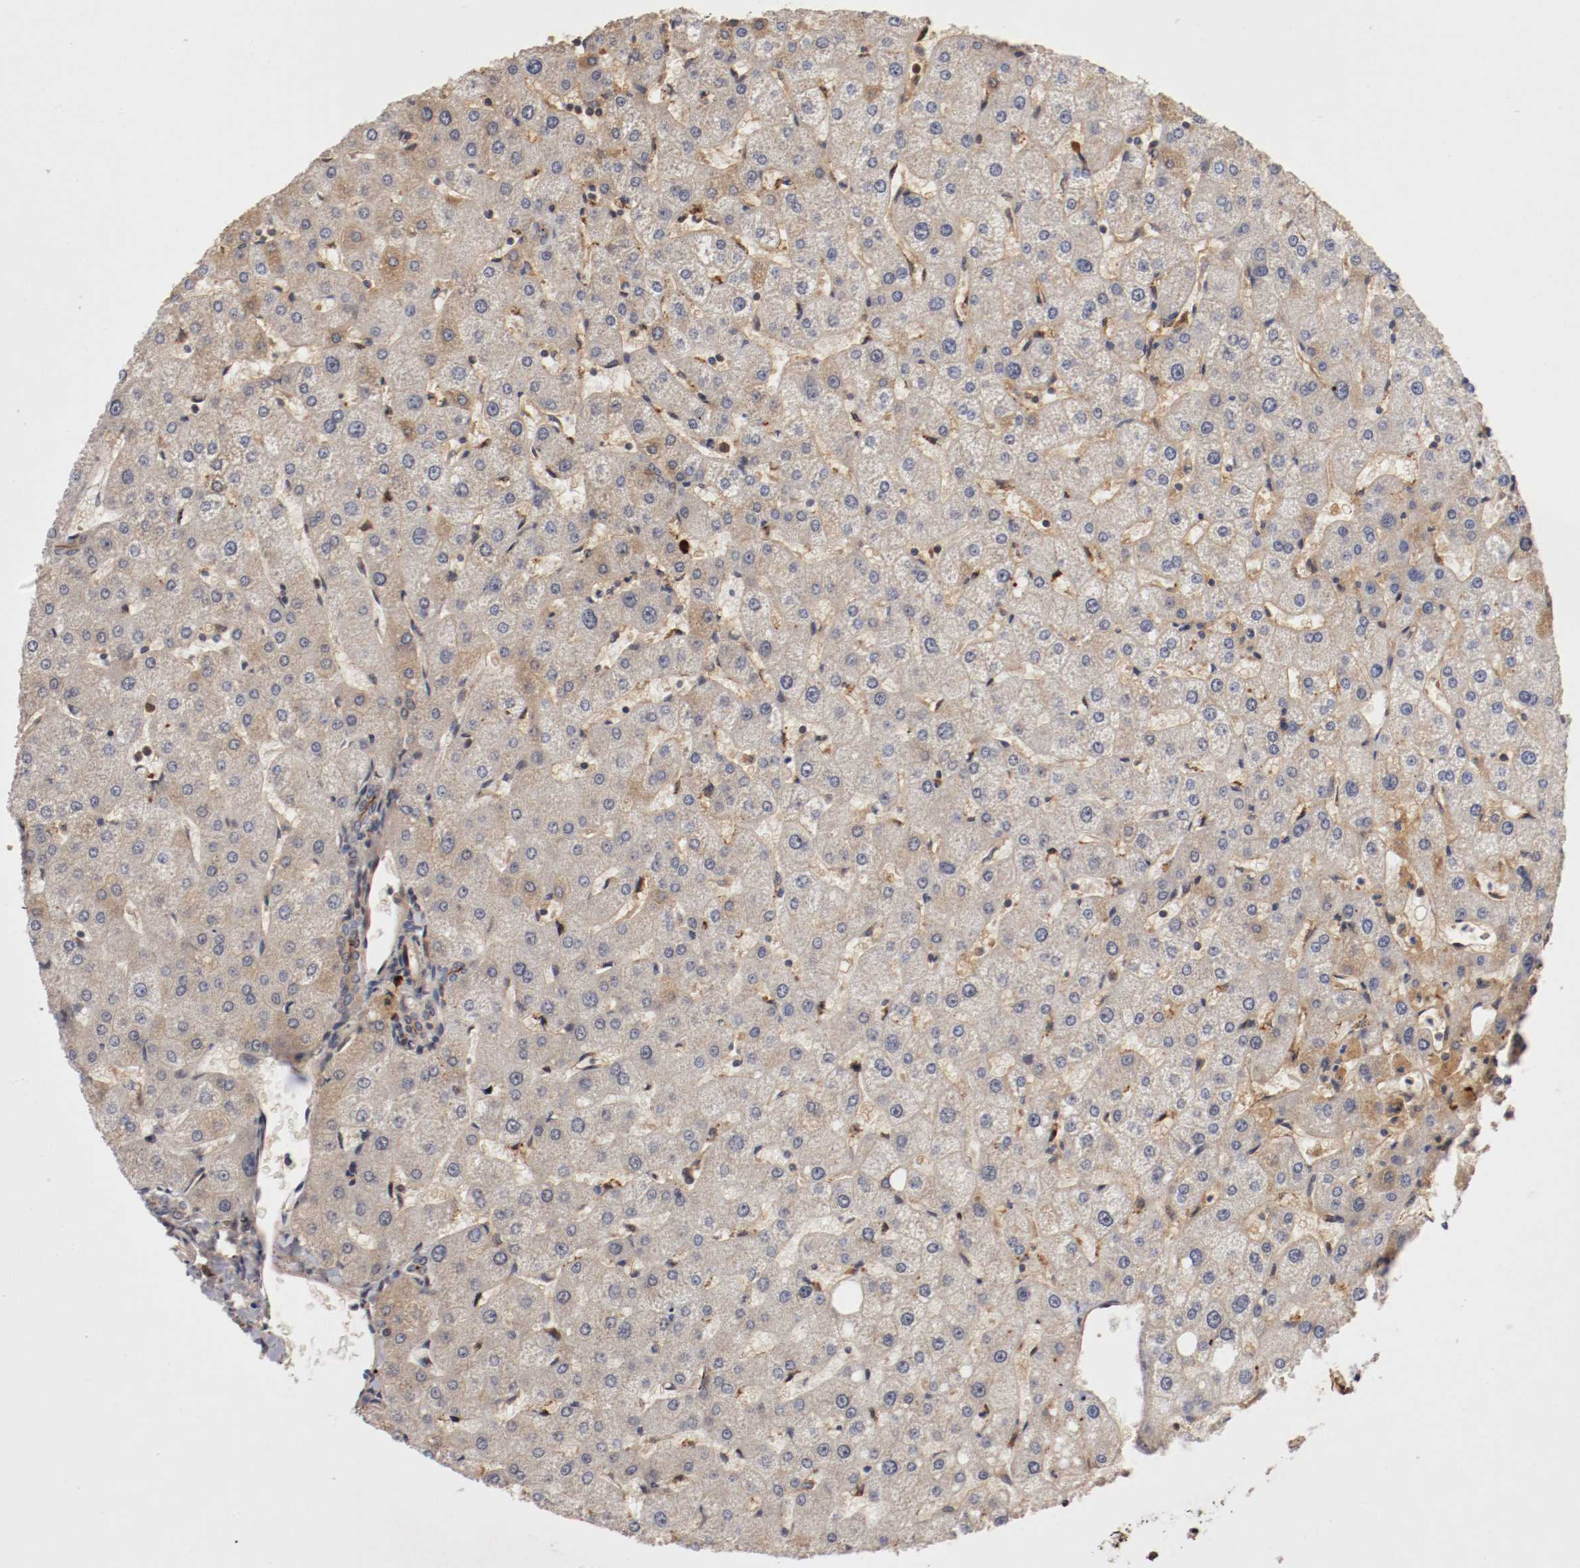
{"staining": {"intensity": "weak", "quantity": "25%-75%", "location": "cytoplasmic/membranous"}, "tissue": "liver", "cell_type": "Cholangiocytes", "image_type": "normal", "snomed": [{"axis": "morphology", "description": "Normal tissue, NOS"}, {"axis": "topography", "description": "Liver"}], "caption": "The photomicrograph demonstrates immunohistochemical staining of unremarkable liver. There is weak cytoplasmic/membranous positivity is identified in about 25%-75% of cholangiocytes. (brown staining indicates protein expression, while blue staining denotes nuclei).", "gene": "DNMT3B", "patient": {"sex": "male", "age": 67}}